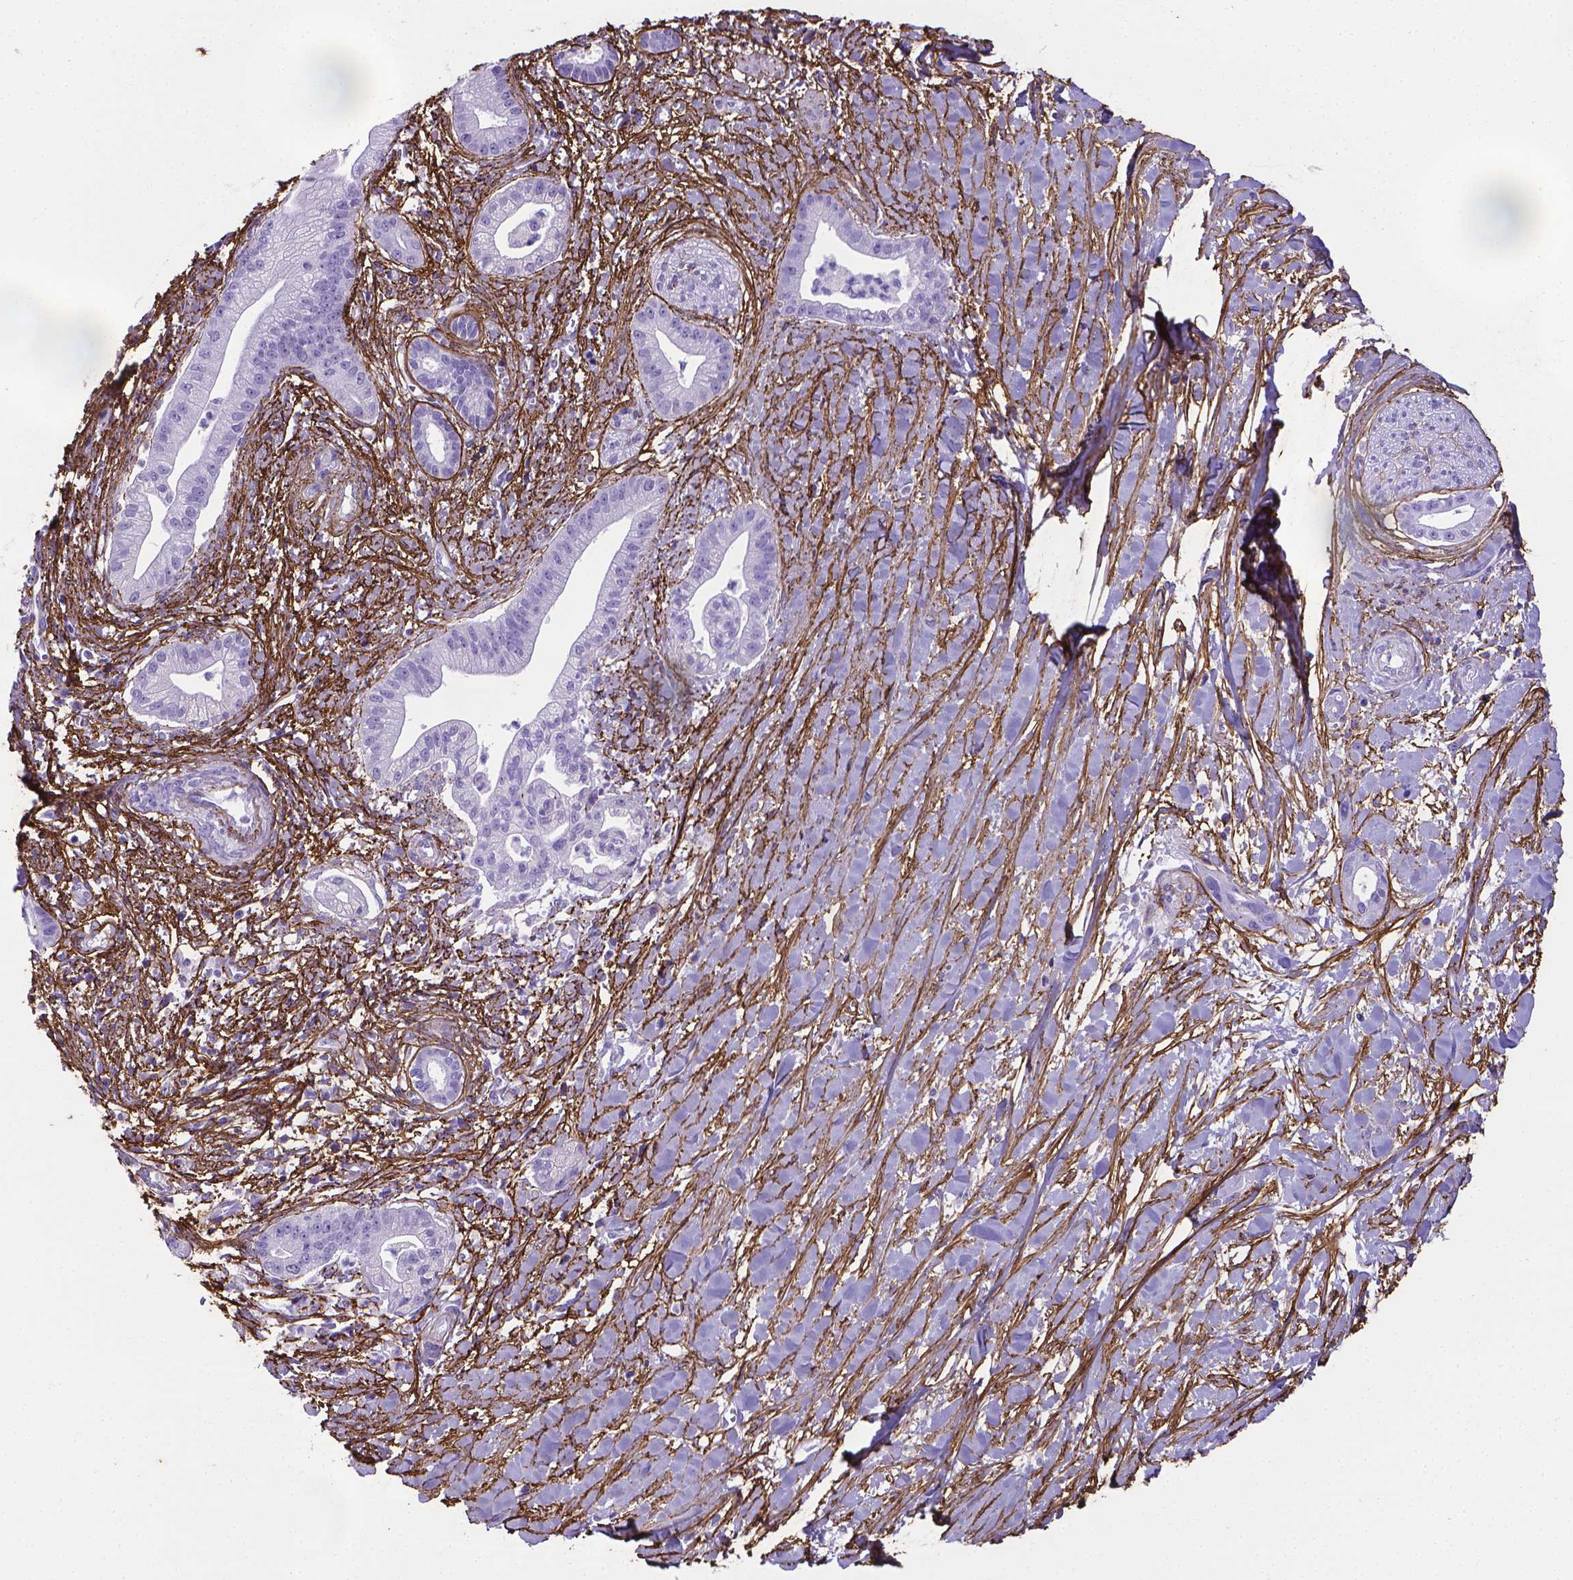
{"staining": {"intensity": "negative", "quantity": "none", "location": "none"}, "tissue": "pancreatic cancer", "cell_type": "Tumor cells", "image_type": "cancer", "snomed": [{"axis": "morphology", "description": "Normal tissue, NOS"}, {"axis": "morphology", "description": "Adenocarcinoma, NOS"}, {"axis": "topography", "description": "Lymph node"}, {"axis": "topography", "description": "Pancreas"}], "caption": "IHC photomicrograph of neoplastic tissue: human pancreatic cancer stained with DAB (3,3'-diaminobenzidine) displays no significant protein staining in tumor cells. The staining is performed using DAB brown chromogen with nuclei counter-stained in using hematoxylin.", "gene": "MFAP2", "patient": {"sex": "female", "age": 58}}